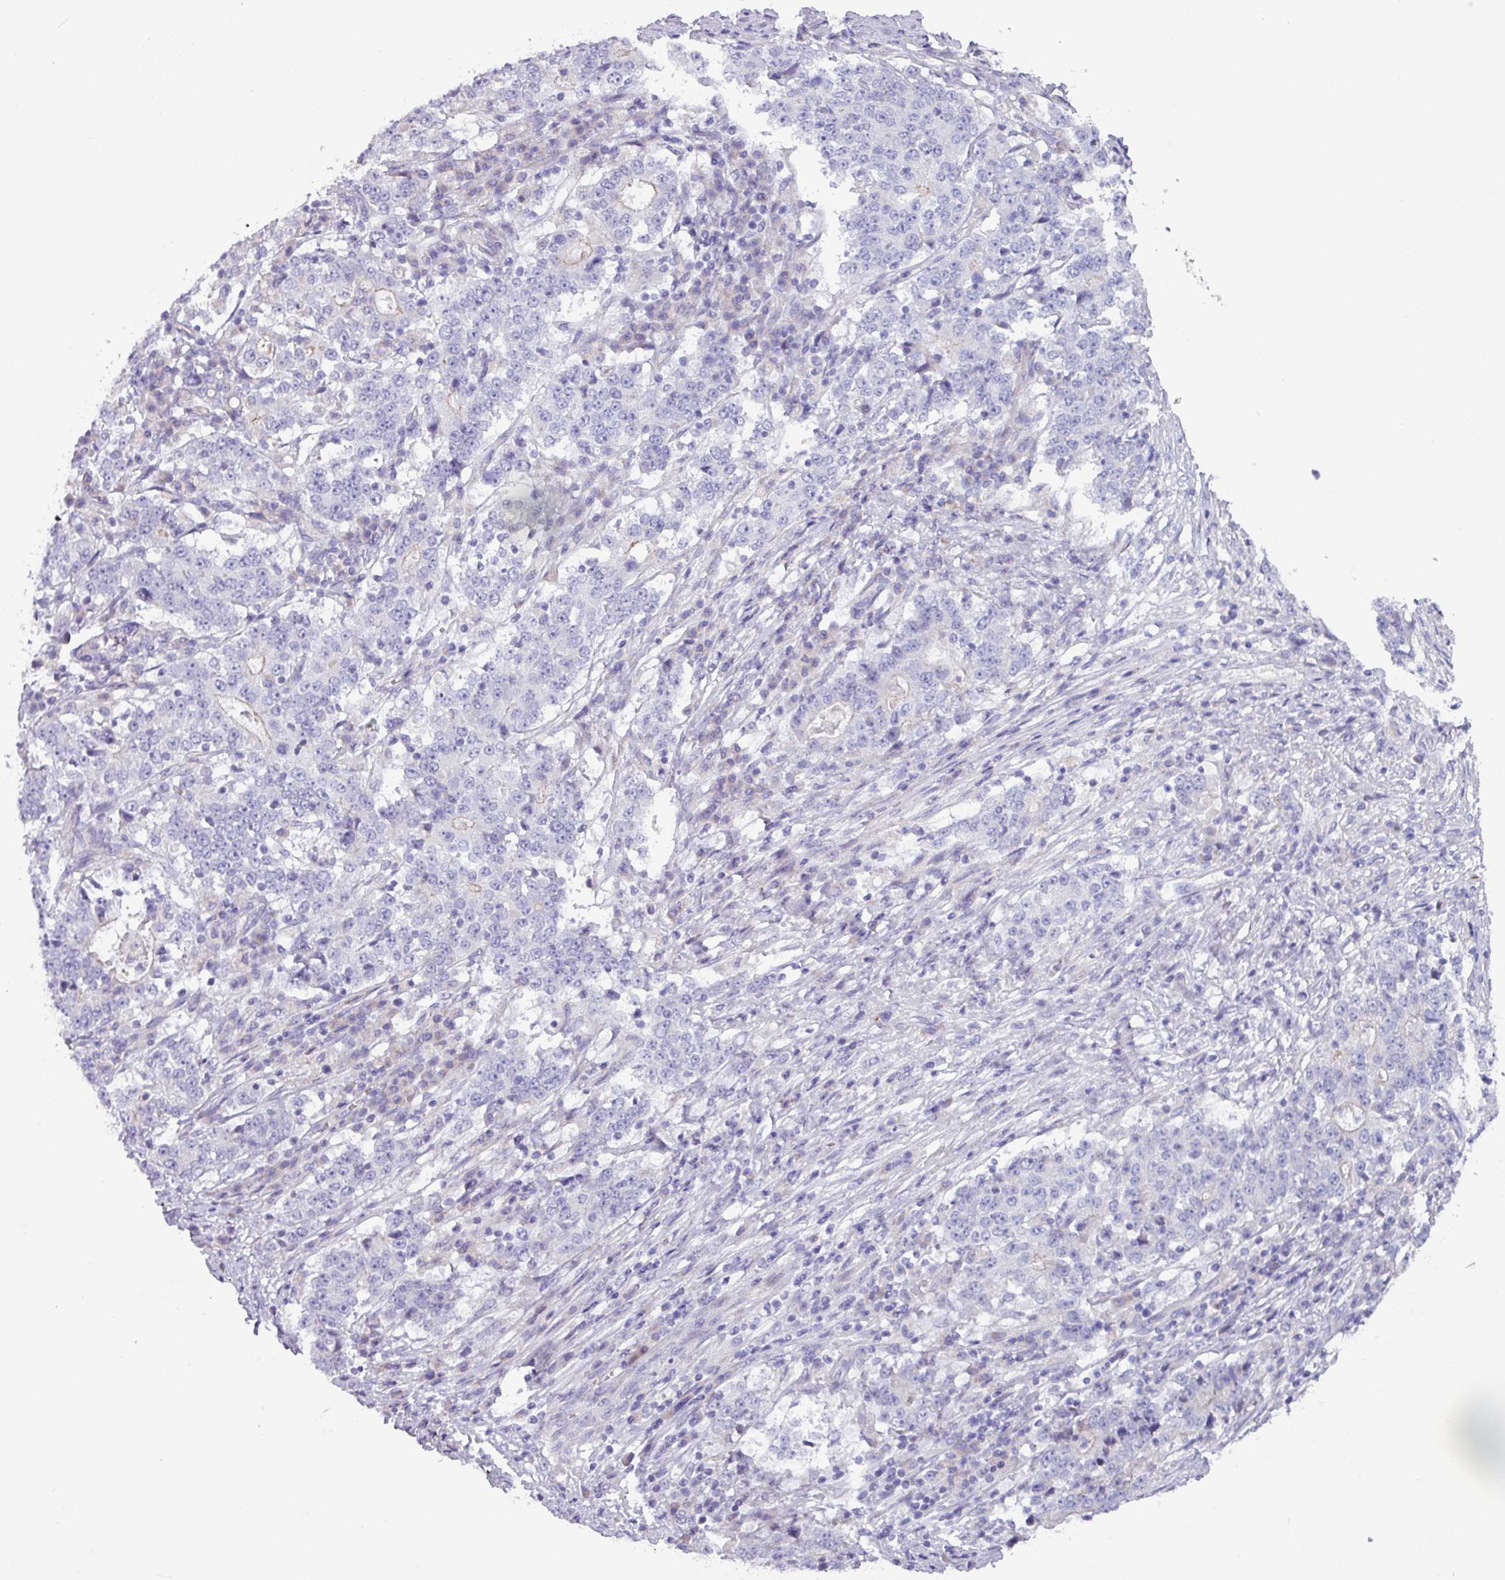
{"staining": {"intensity": "negative", "quantity": "none", "location": "none"}, "tissue": "stomach cancer", "cell_type": "Tumor cells", "image_type": "cancer", "snomed": [{"axis": "morphology", "description": "Adenocarcinoma, NOS"}, {"axis": "topography", "description": "Stomach"}], "caption": "DAB immunohistochemical staining of human adenocarcinoma (stomach) reveals no significant positivity in tumor cells.", "gene": "RGS16", "patient": {"sex": "male", "age": 59}}